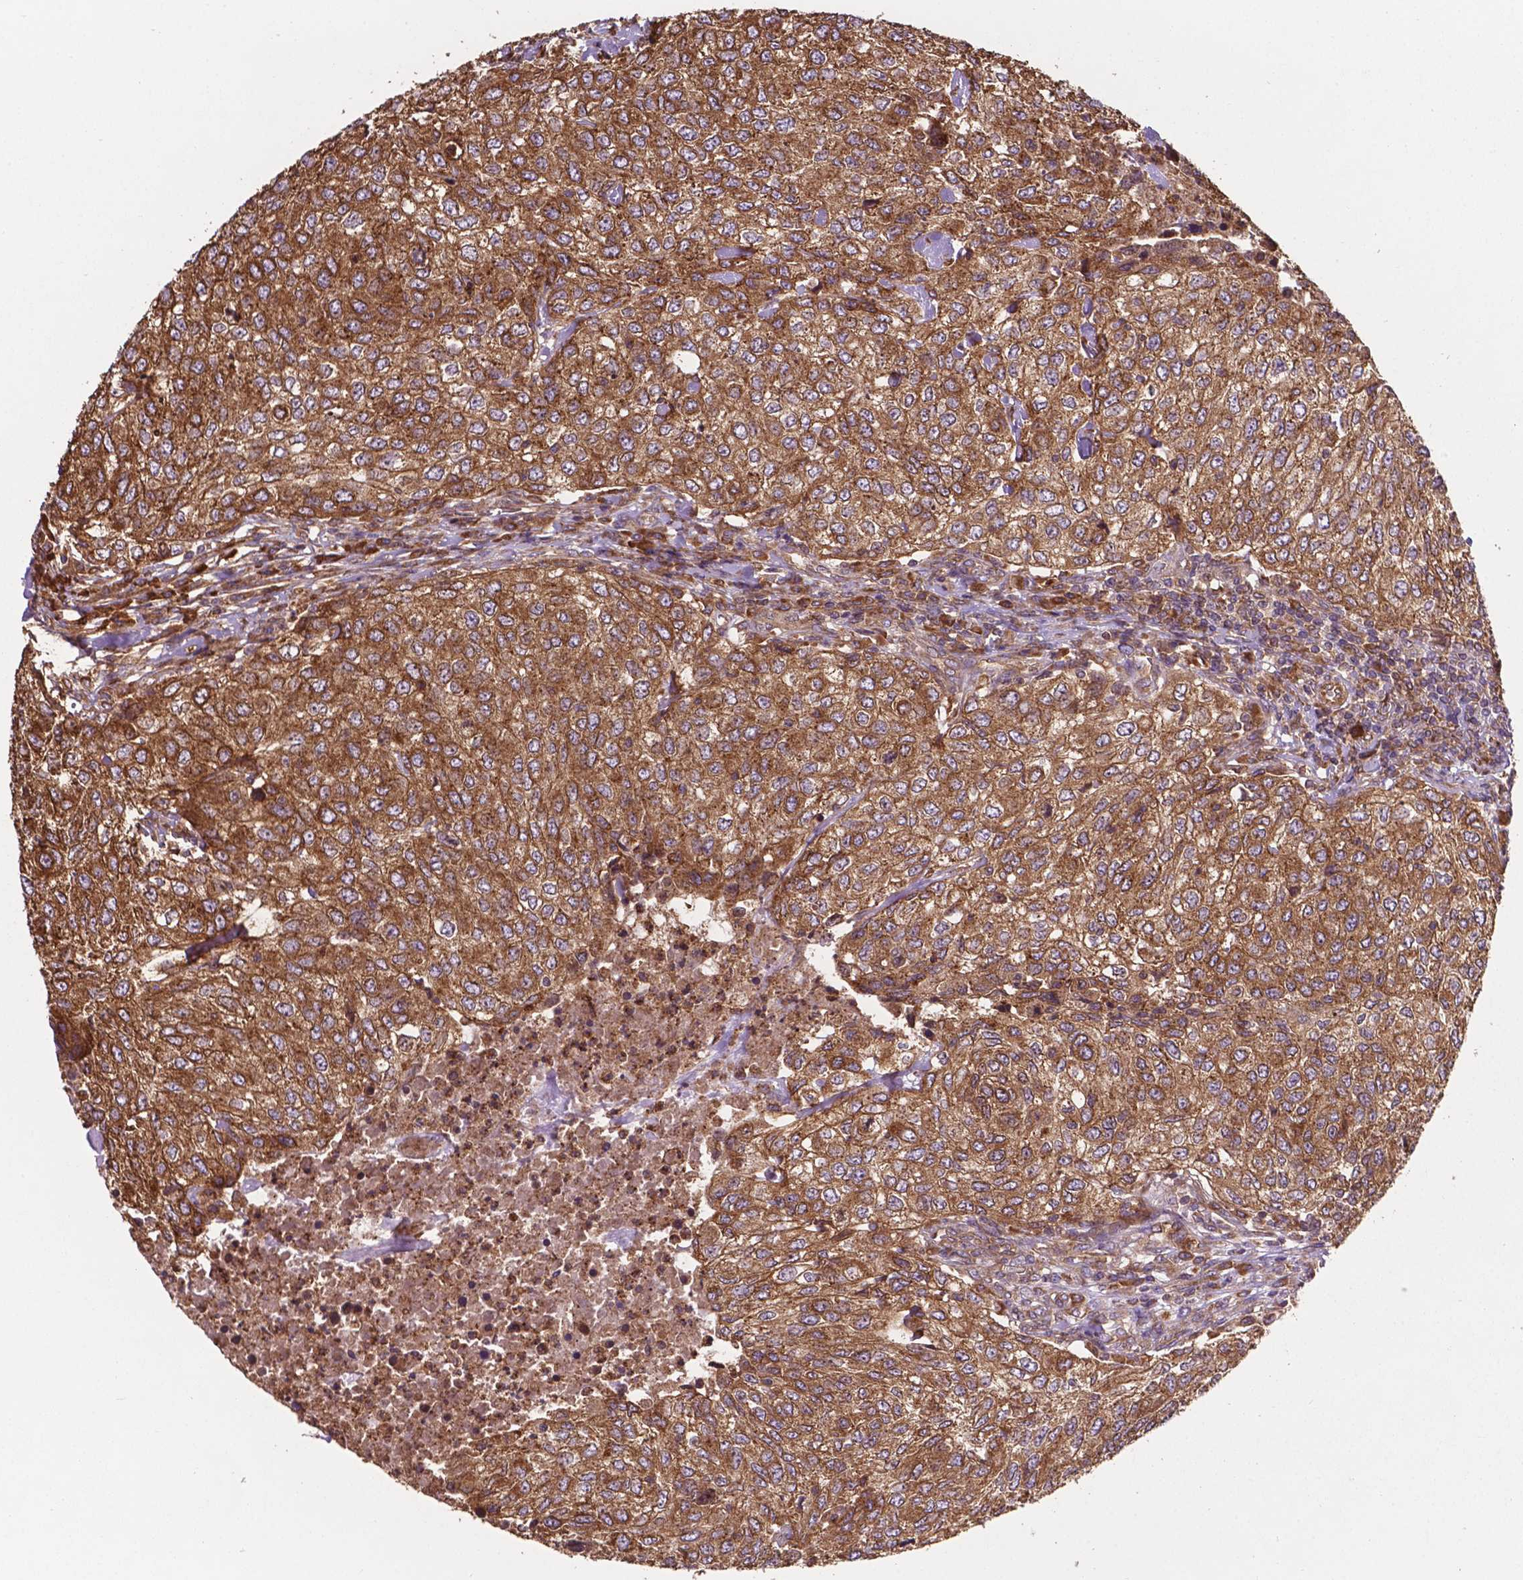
{"staining": {"intensity": "moderate", "quantity": ">75%", "location": "cytoplasmic/membranous"}, "tissue": "urothelial cancer", "cell_type": "Tumor cells", "image_type": "cancer", "snomed": [{"axis": "morphology", "description": "Urothelial carcinoma, High grade"}, {"axis": "topography", "description": "Urinary bladder"}], "caption": "This is a histology image of immunohistochemistry staining of high-grade urothelial carcinoma, which shows moderate expression in the cytoplasmic/membranous of tumor cells.", "gene": "CCDC71L", "patient": {"sex": "female", "age": 78}}